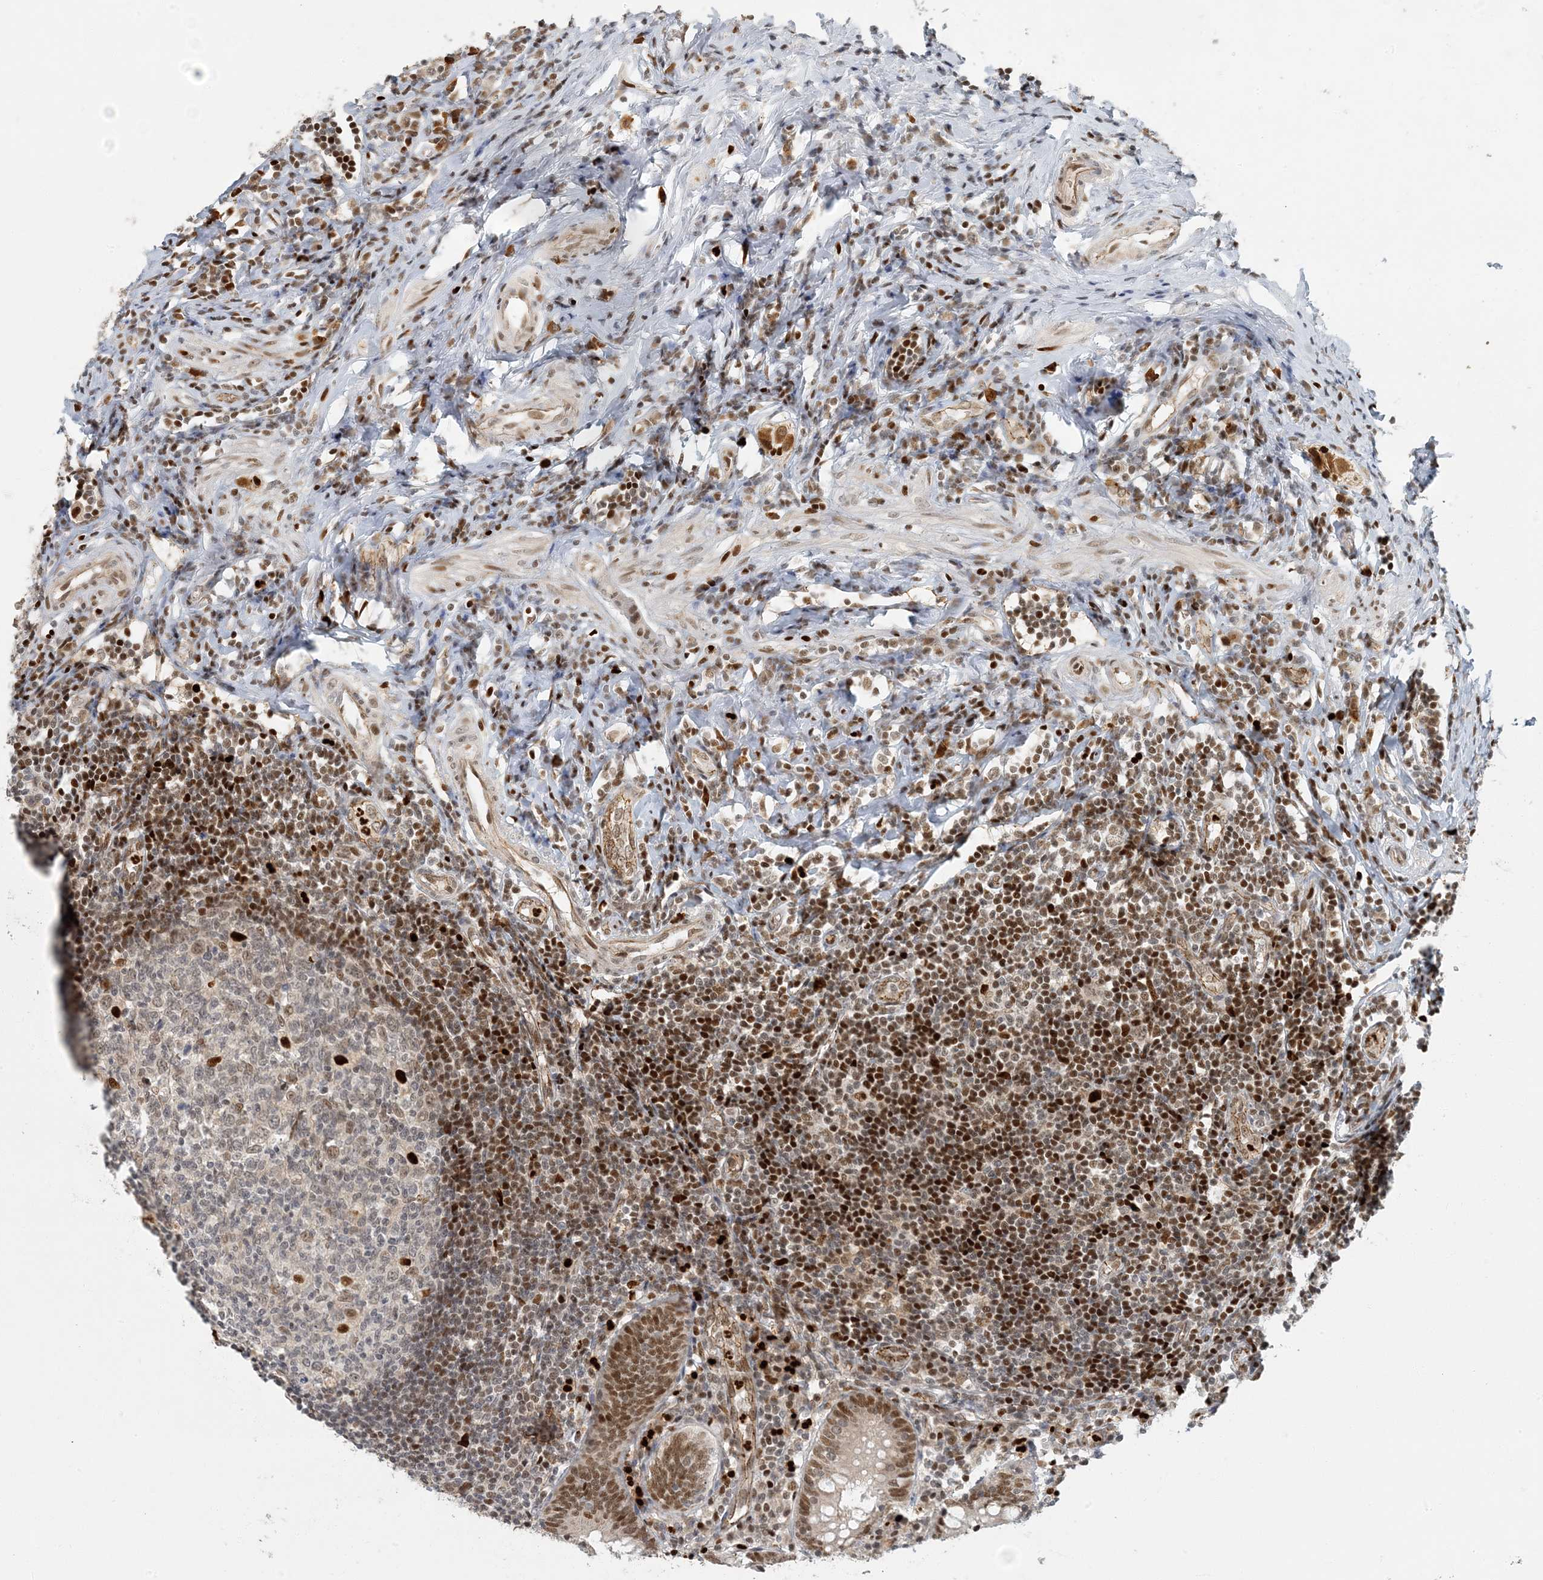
{"staining": {"intensity": "moderate", "quantity": ">75%", "location": "nuclear"}, "tissue": "appendix", "cell_type": "Glandular cells", "image_type": "normal", "snomed": [{"axis": "morphology", "description": "Normal tissue, NOS"}, {"axis": "topography", "description": "Appendix"}], "caption": "Human appendix stained for a protein (brown) displays moderate nuclear positive positivity in approximately >75% of glandular cells.", "gene": "AK9", "patient": {"sex": "female", "age": 54}}